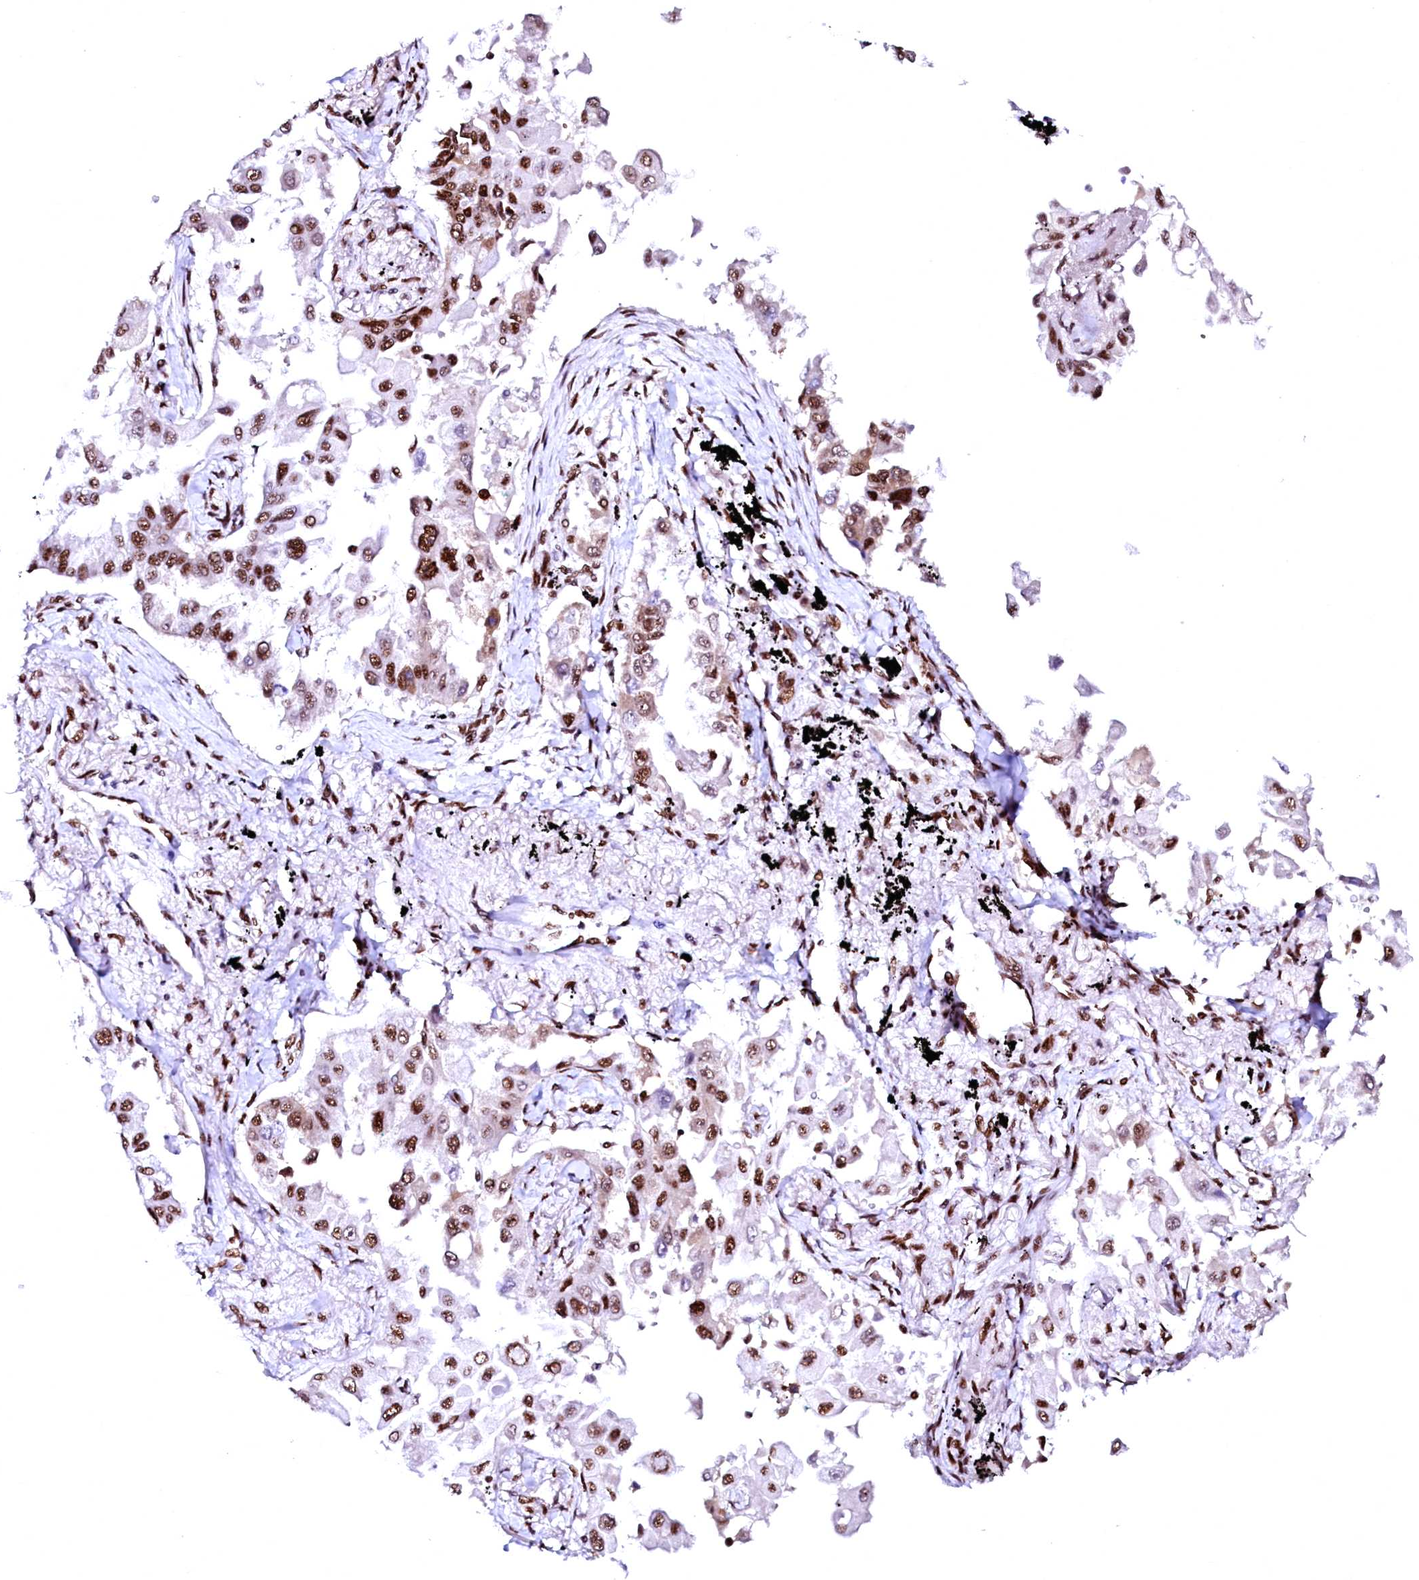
{"staining": {"intensity": "strong", "quantity": ">75%", "location": "nuclear"}, "tissue": "lung cancer", "cell_type": "Tumor cells", "image_type": "cancer", "snomed": [{"axis": "morphology", "description": "Adenocarcinoma, NOS"}, {"axis": "topography", "description": "Lung"}], "caption": "Lung cancer (adenocarcinoma) stained with a brown dye shows strong nuclear positive staining in approximately >75% of tumor cells.", "gene": "CPSF6", "patient": {"sex": "female", "age": 67}}